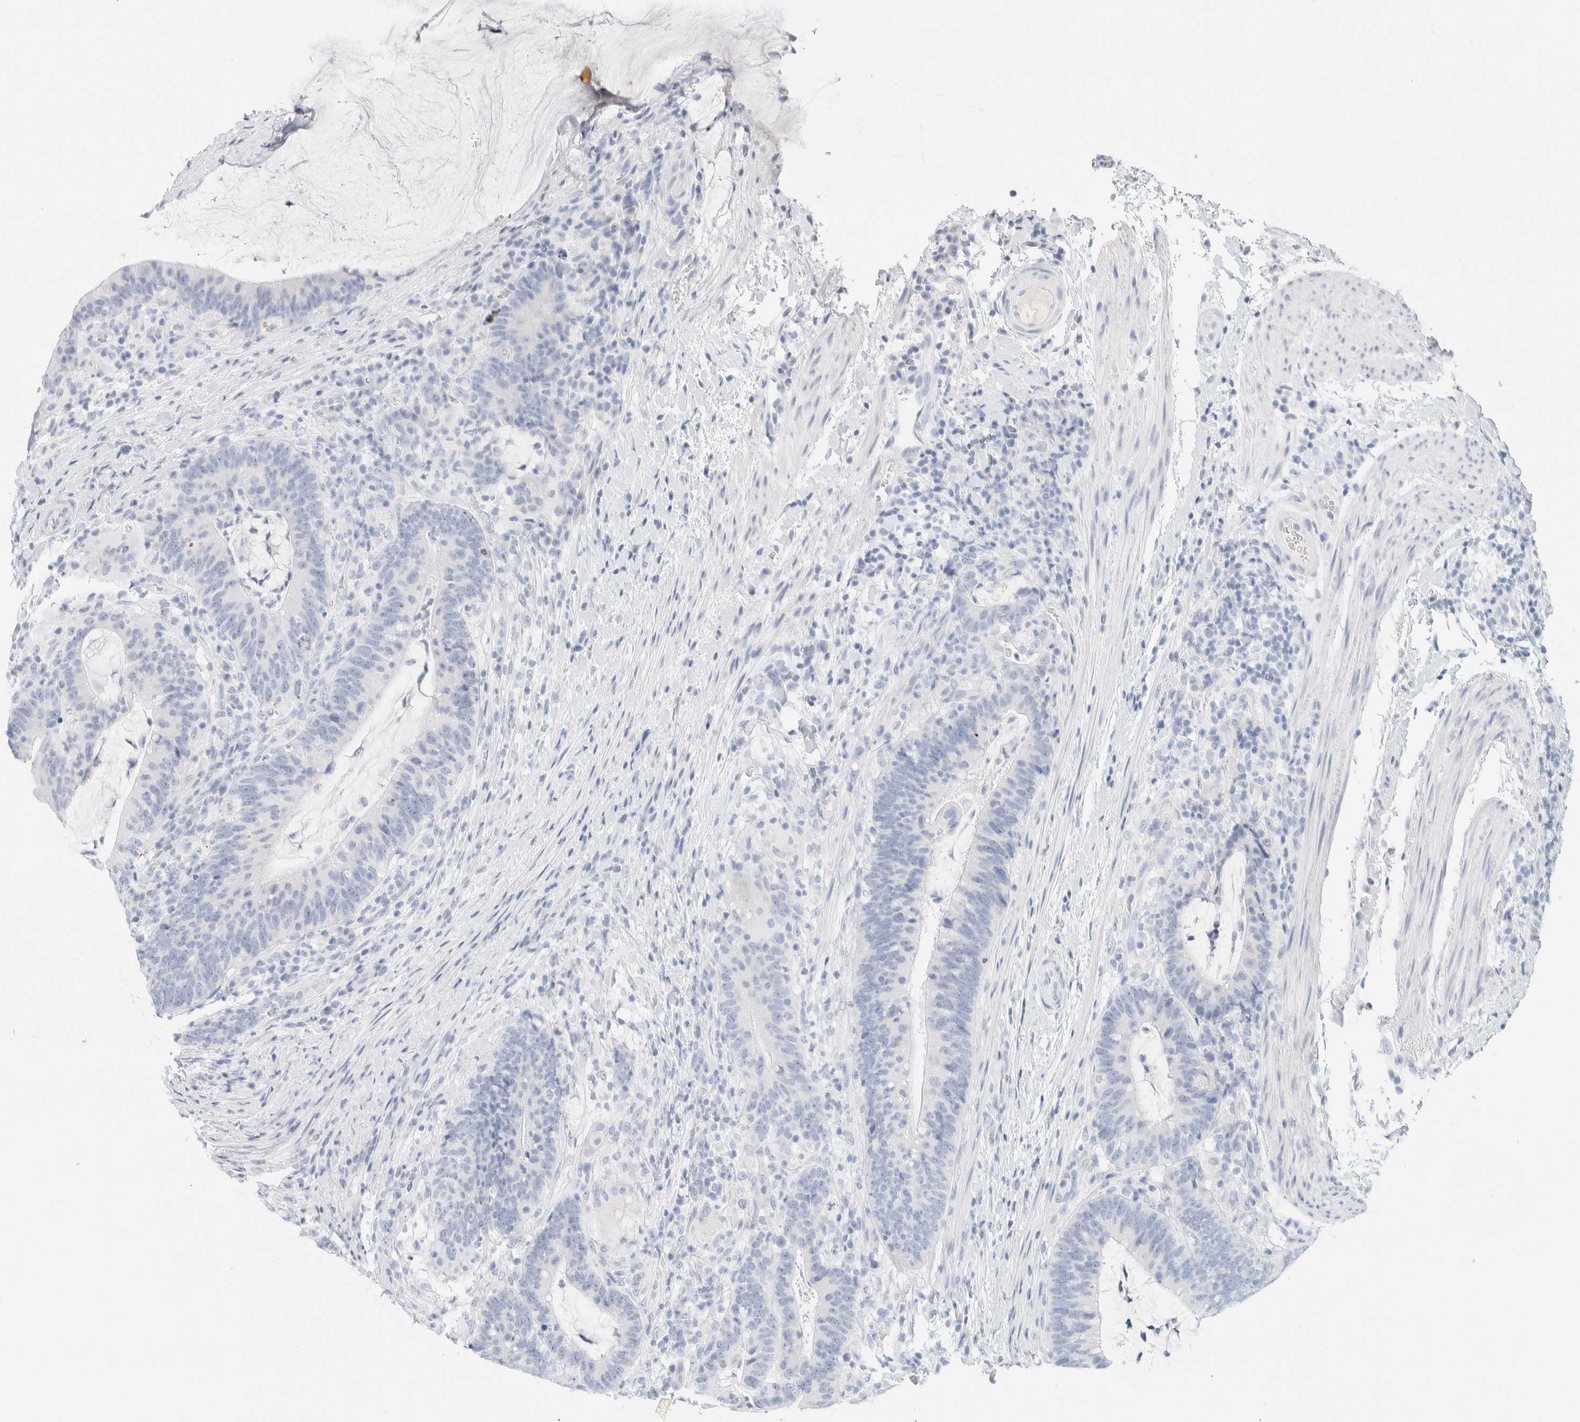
{"staining": {"intensity": "negative", "quantity": "none", "location": "none"}, "tissue": "colorectal cancer", "cell_type": "Tumor cells", "image_type": "cancer", "snomed": [{"axis": "morphology", "description": "Adenocarcinoma, NOS"}, {"axis": "topography", "description": "Colon"}], "caption": "This photomicrograph is of colorectal cancer stained with immunohistochemistry to label a protein in brown with the nuclei are counter-stained blue. There is no positivity in tumor cells.", "gene": "HEXD", "patient": {"sex": "female", "age": 66}}